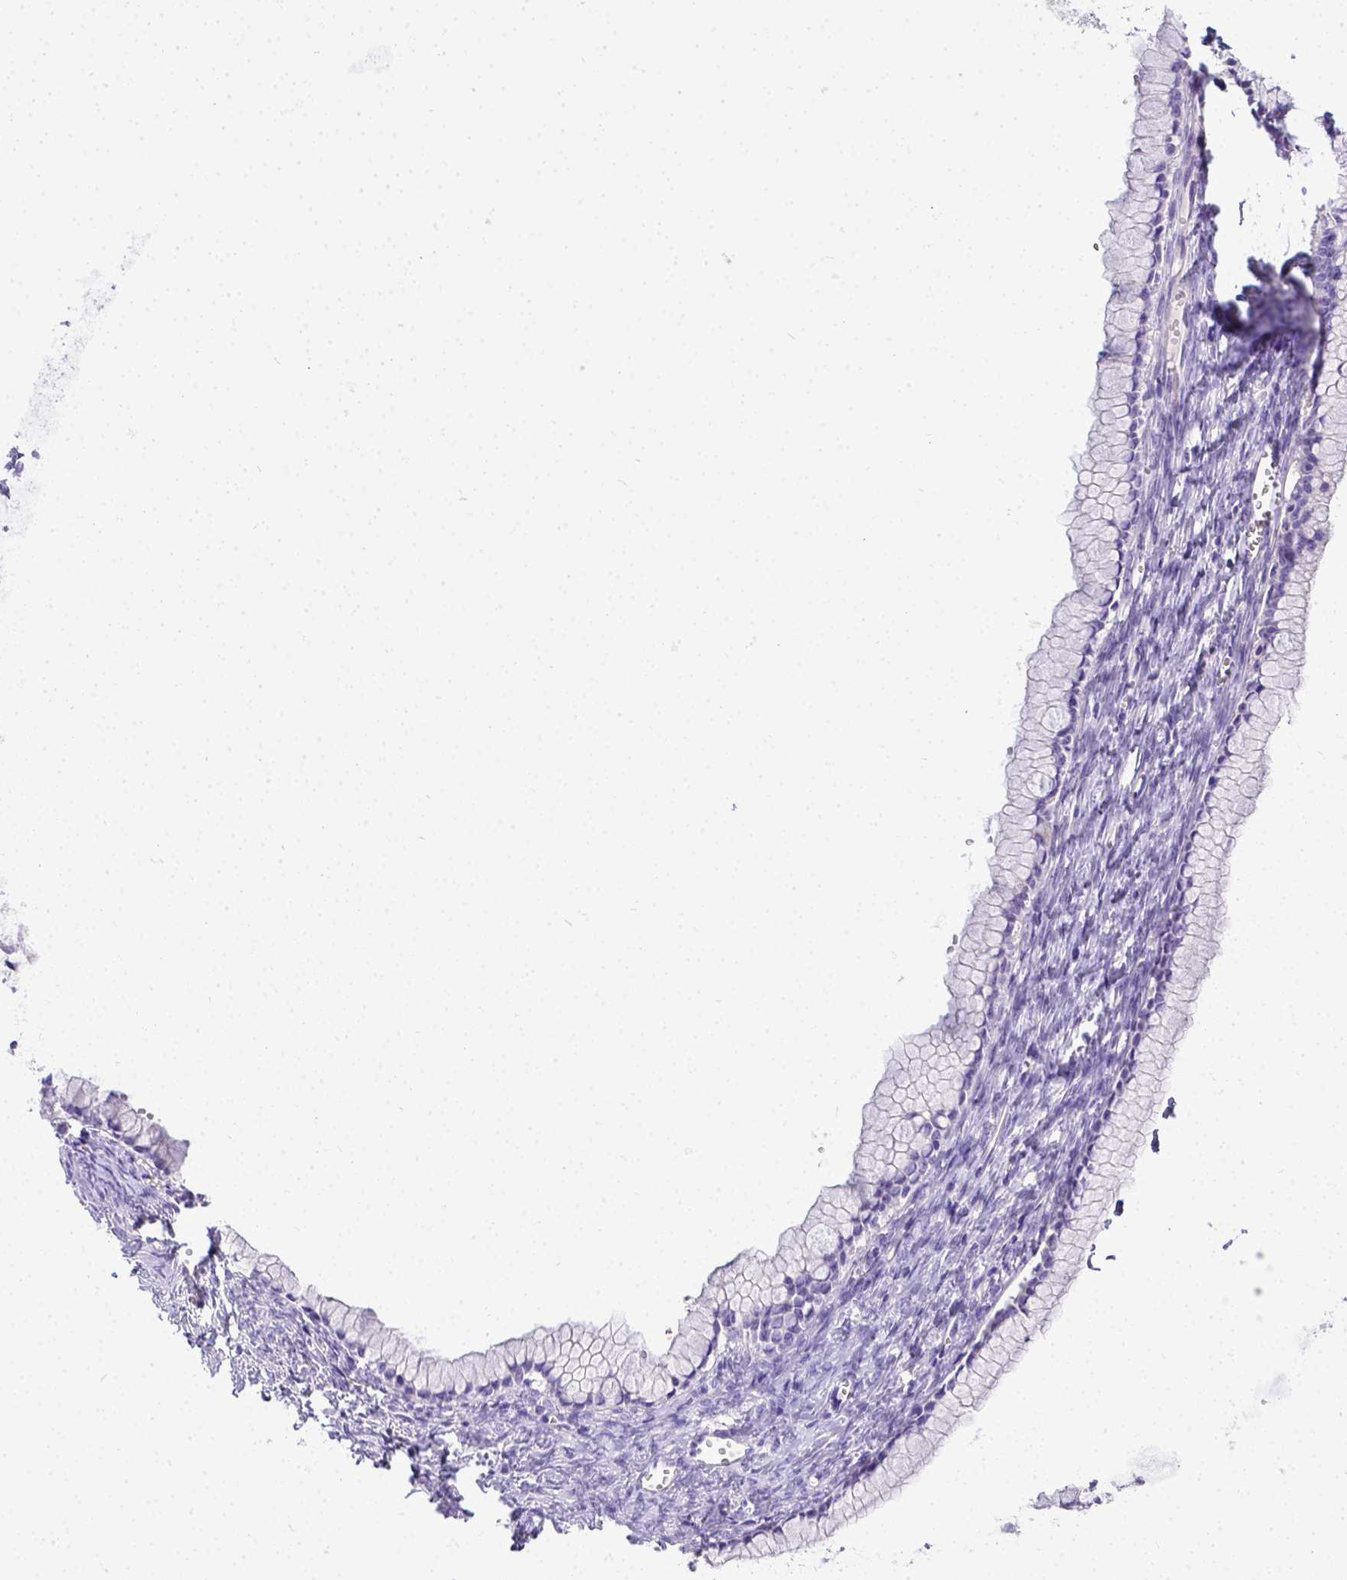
{"staining": {"intensity": "negative", "quantity": "none", "location": "none"}, "tissue": "ovarian cancer", "cell_type": "Tumor cells", "image_type": "cancer", "snomed": [{"axis": "morphology", "description": "Cystadenocarcinoma, mucinous, NOS"}, {"axis": "topography", "description": "Ovary"}], "caption": "High magnification brightfield microscopy of mucinous cystadenocarcinoma (ovarian) stained with DAB (brown) and counterstained with hematoxylin (blue): tumor cells show no significant staining. (DAB IHC, high magnification).", "gene": "BTN1A1", "patient": {"sex": "female", "age": 41}}